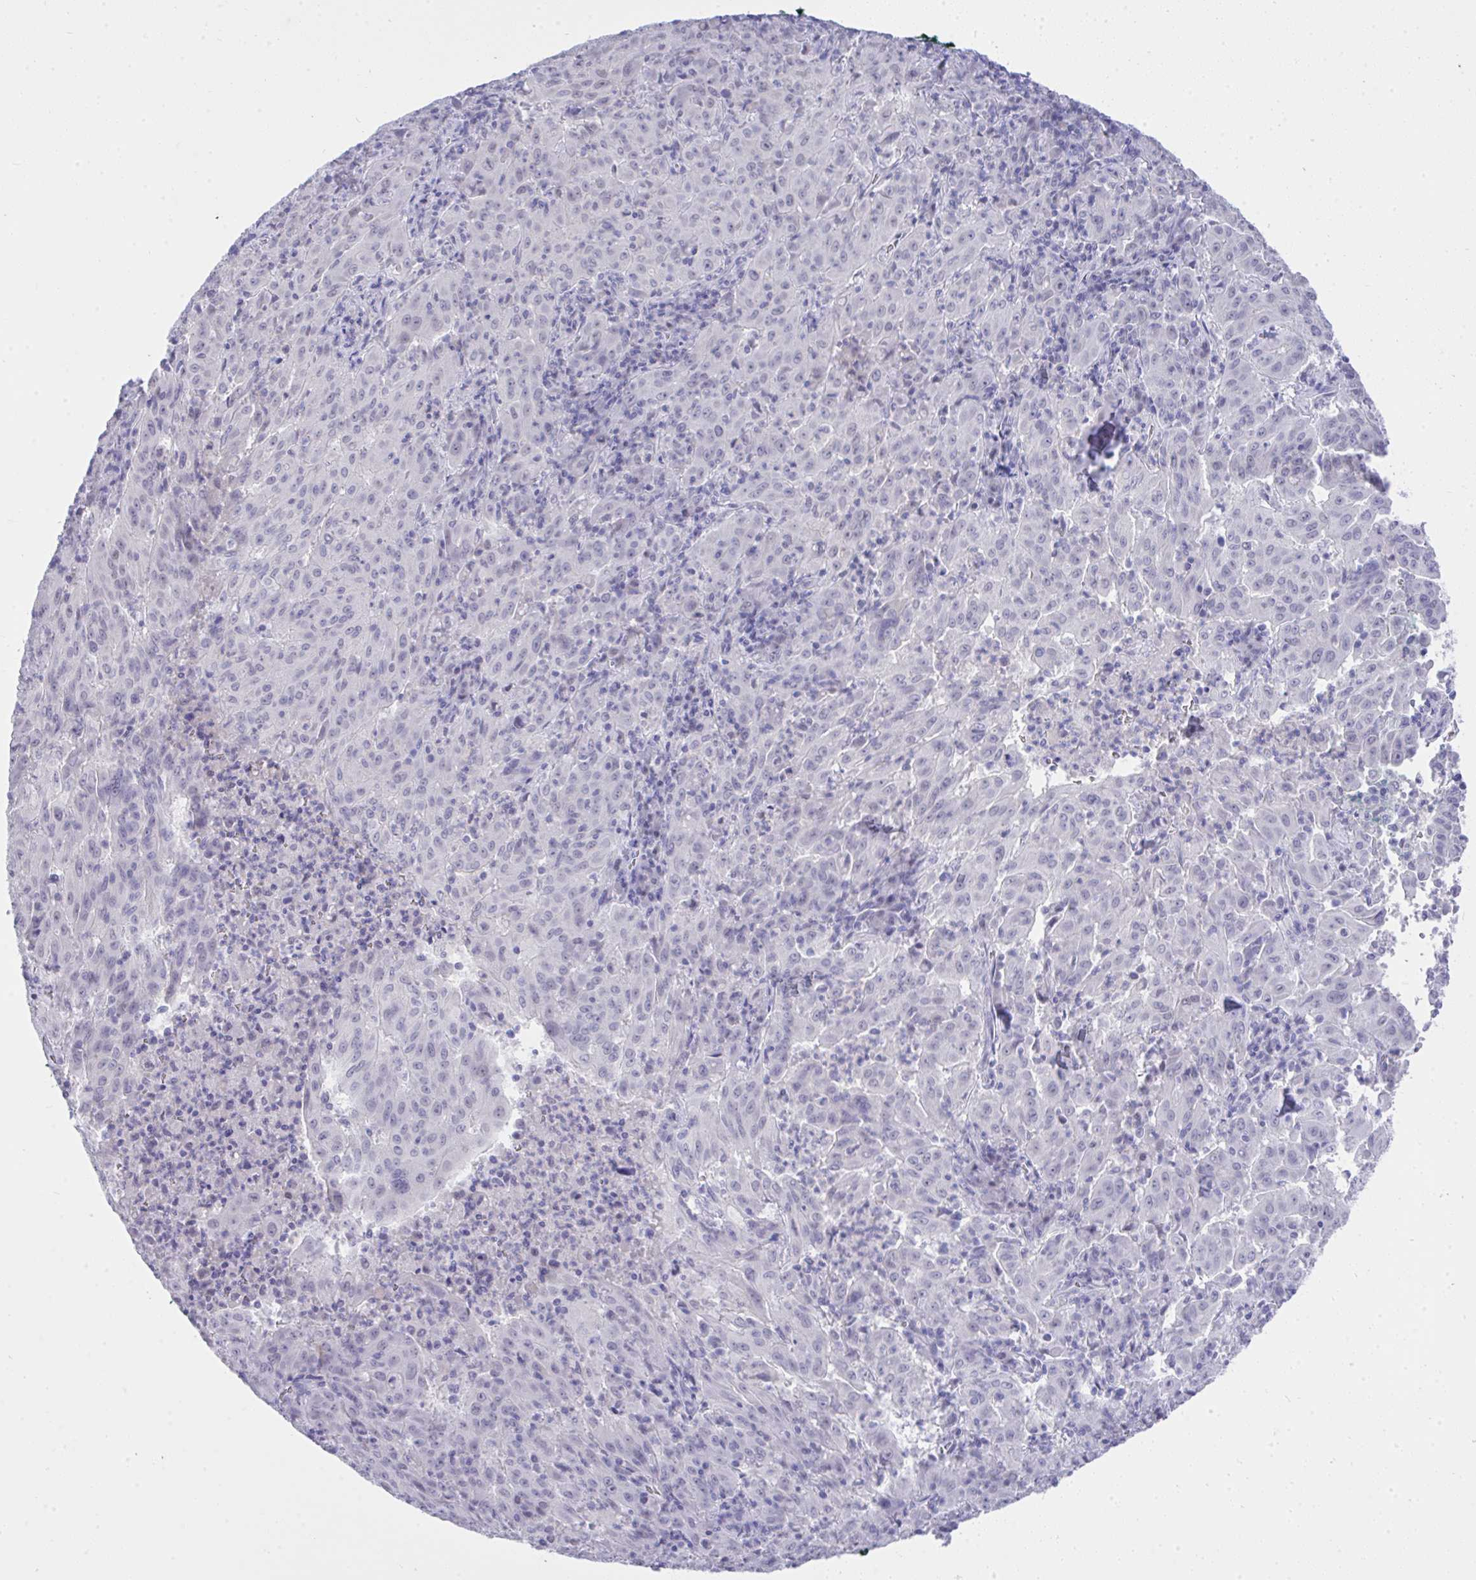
{"staining": {"intensity": "negative", "quantity": "none", "location": "none"}, "tissue": "pancreatic cancer", "cell_type": "Tumor cells", "image_type": "cancer", "snomed": [{"axis": "morphology", "description": "Adenocarcinoma, NOS"}, {"axis": "topography", "description": "Pancreas"}], "caption": "Tumor cells are negative for brown protein staining in pancreatic cancer.", "gene": "MS4A12", "patient": {"sex": "male", "age": 63}}